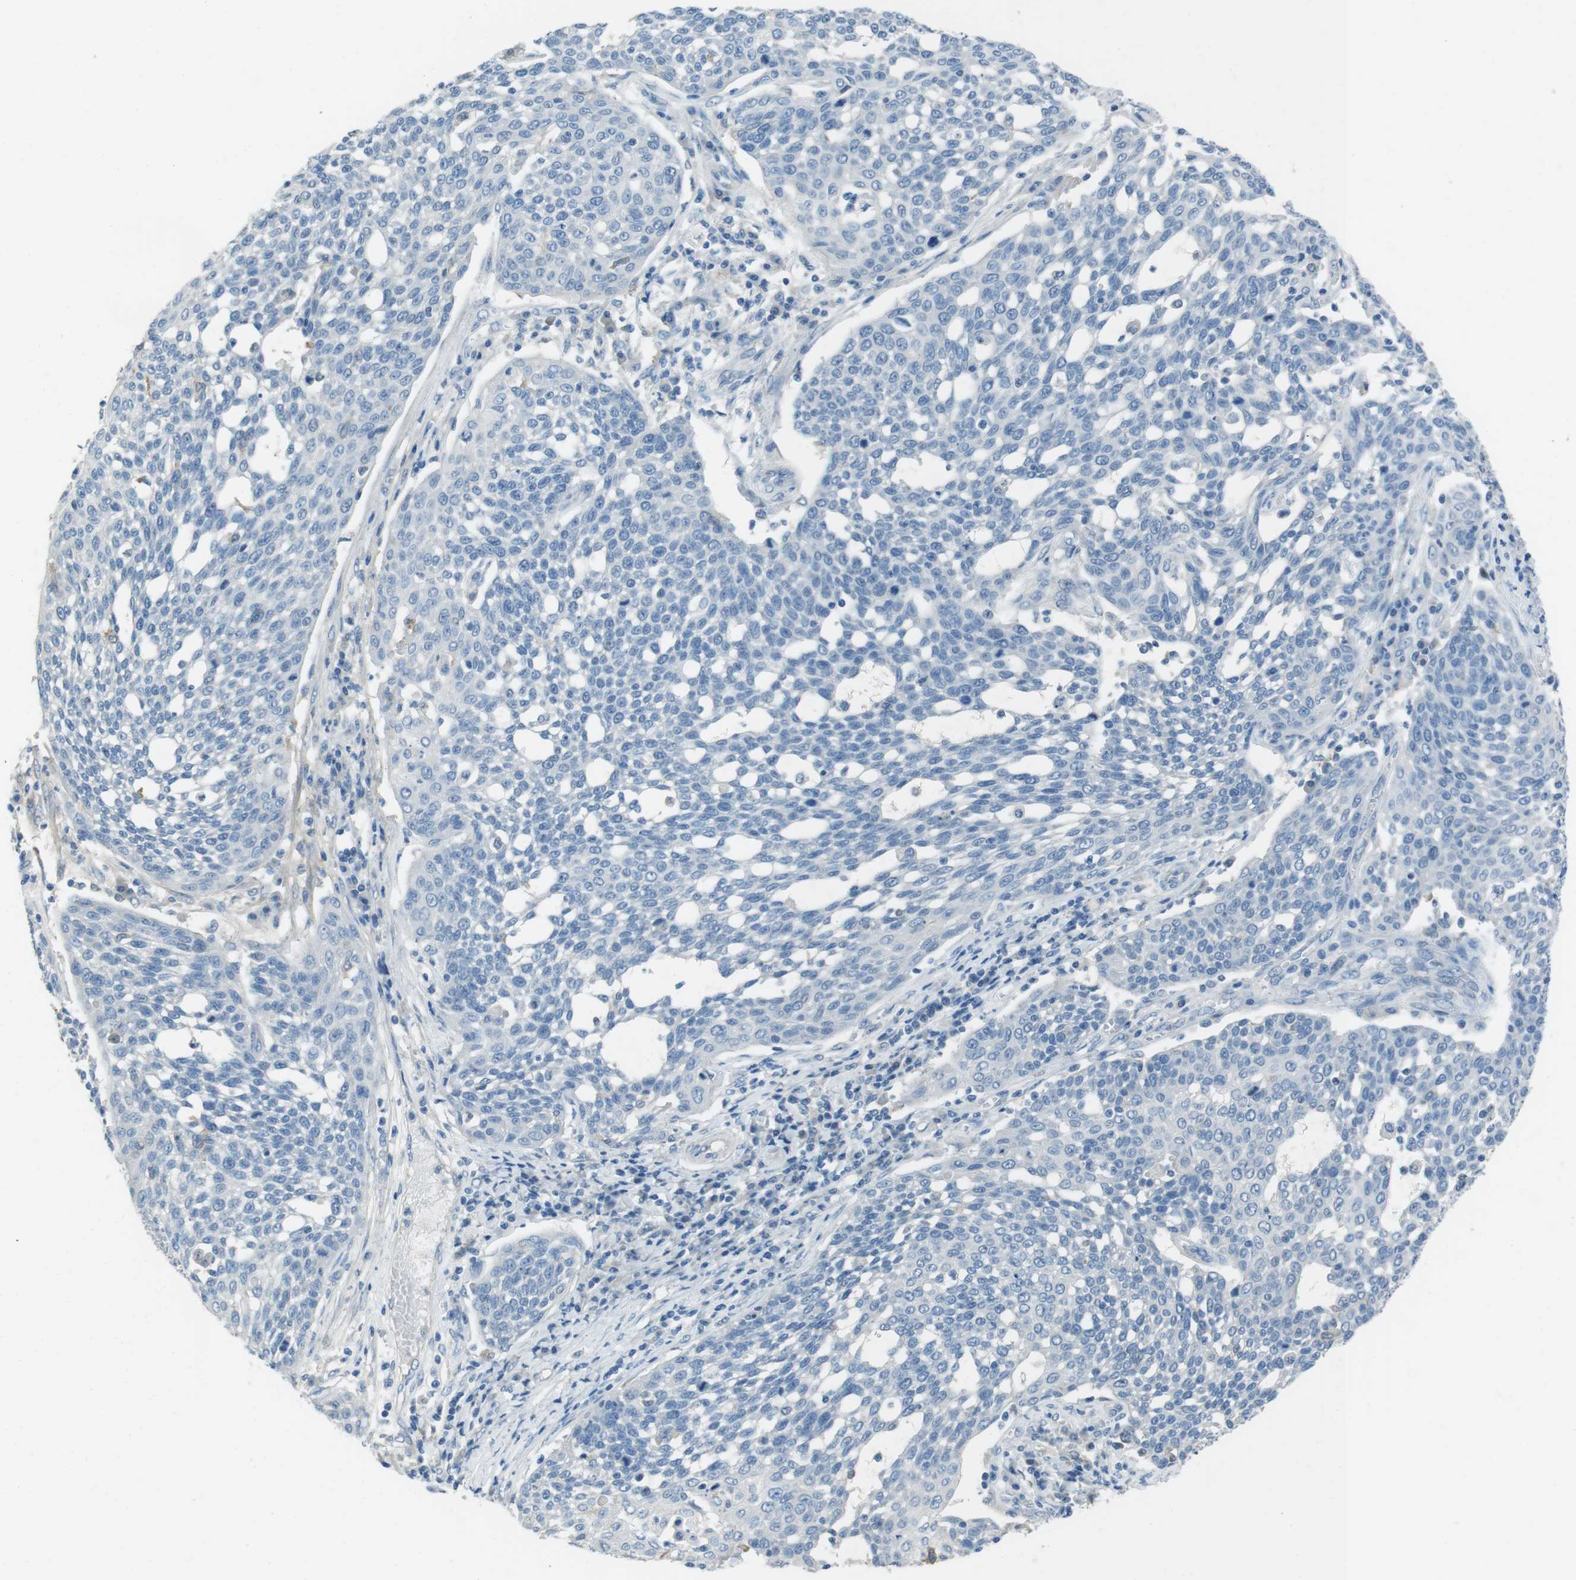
{"staining": {"intensity": "negative", "quantity": "none", "location": "none"}, "tissue": "cervical cancer", "cell_type": "Tumor cells", "image_type": "cancer", "snomed": [{"axis": "morphology", "description": "Squamous cell carcinoma, NOS"}, {"axis": "topography", "description": "Cervix"}], "caption": "A photomicrograph of human squamous cell carcinoma (cervical) is negative for staining in tumor cells. Brightfield microscopy of immunohistochemistry (IHC) stained with DAB (3,3'-diaminobenzidine) (brown) and hematoxylin (blue), captured at high magnification.", "gene": "CYP2C8", "patient": {"sex": "female", "age": 34}}